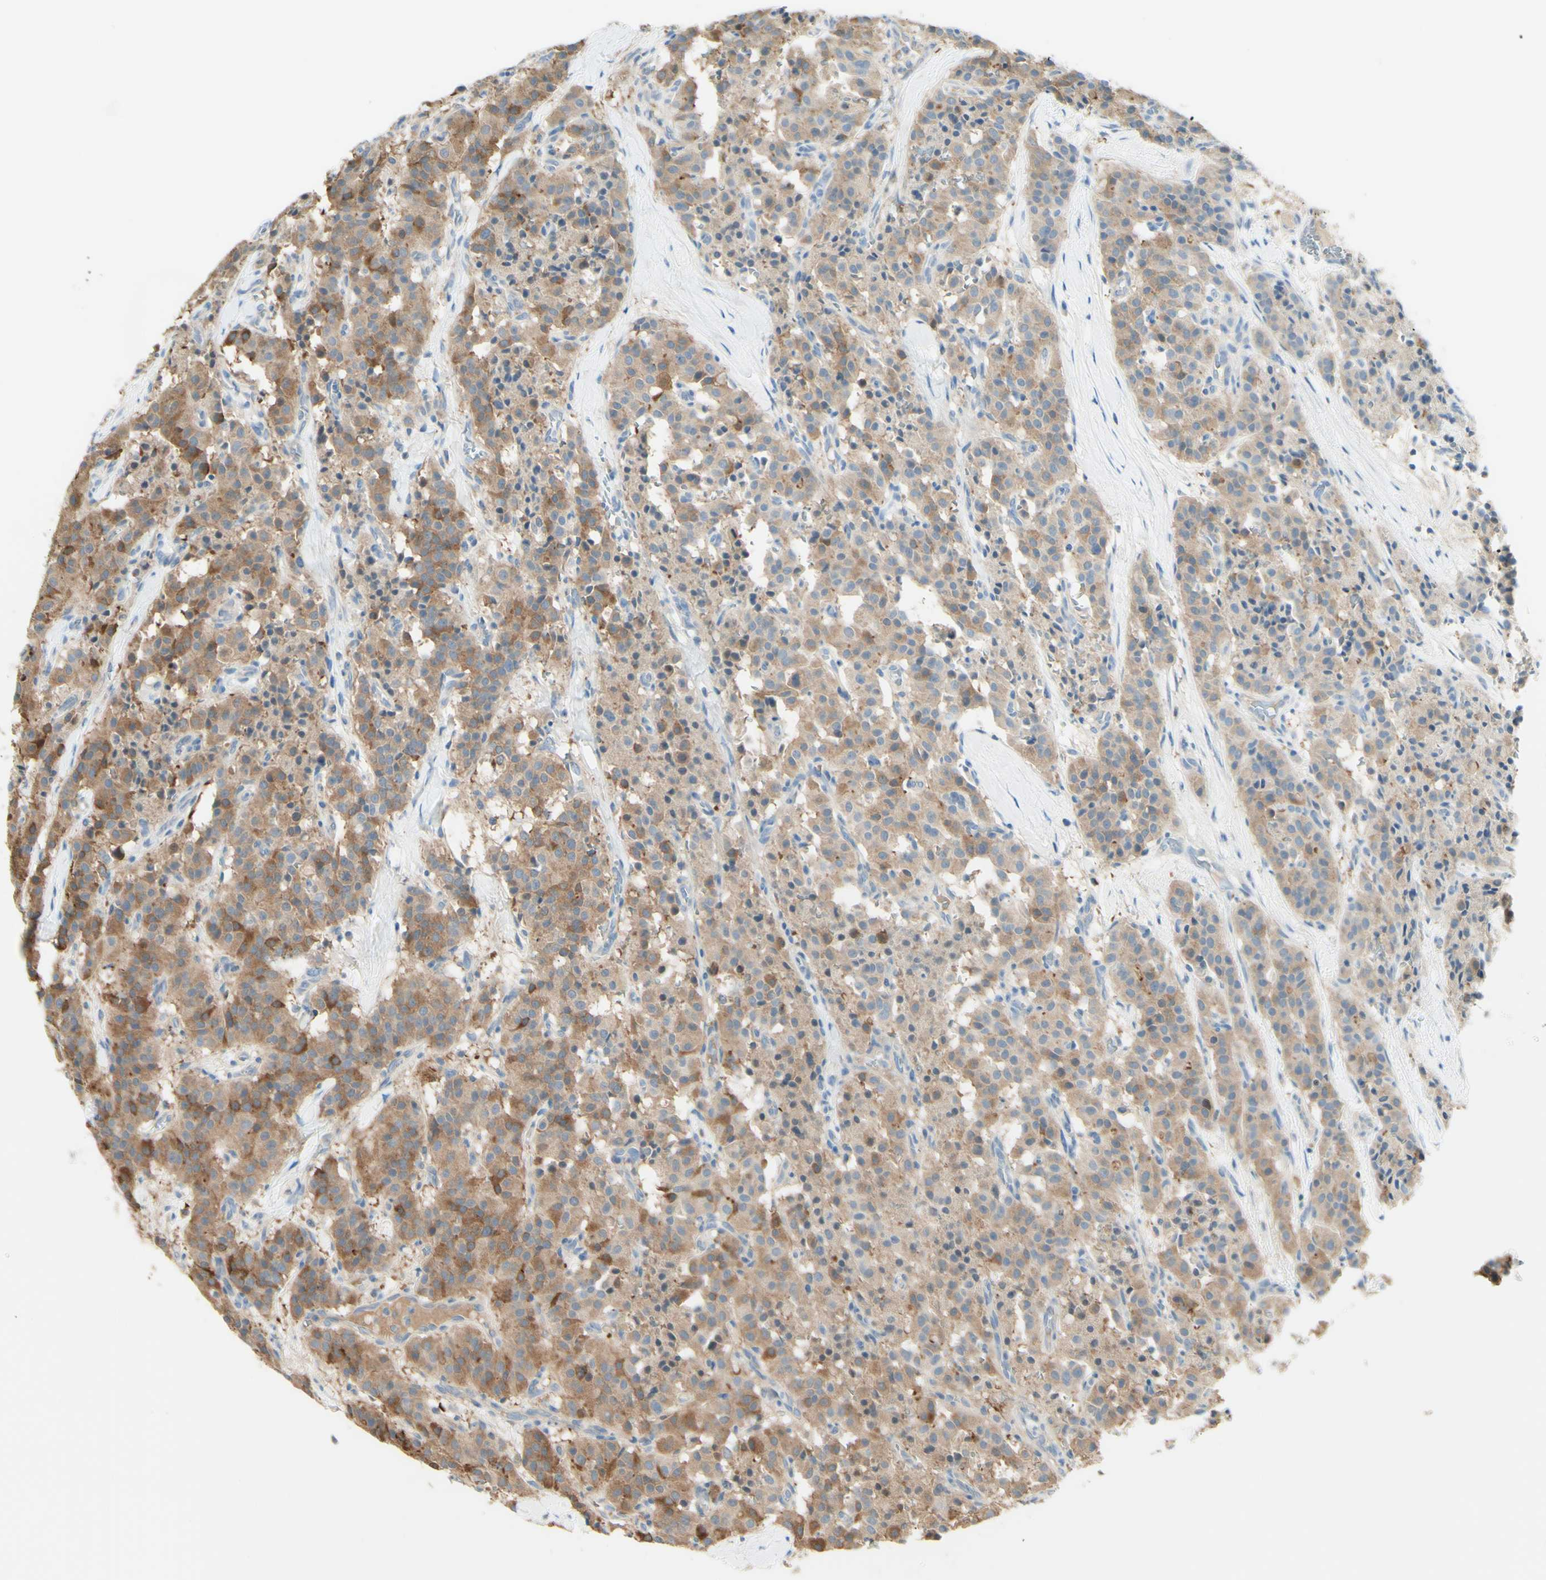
{"staining": {"intensity": "moderate", "quantity": ">75%", "location": "cytoplasmic/membranous"}, "tissue": "carcinoid", "cell_type": "Tumor cells", "image_type": "cancer", "snomed": [{"axis": "morphology", "description": "Carcinoid, malignant, NOS"}, {"axis": "topography", "description": "Lung"}], "caption": "High-magnification brightfield microscopy of carcinoid stained with DAB (3,3'-diaminobenzidine) (brown) and counterstained with hematoxylin (blue). tumor cells exhibit moderate cytoplasmic/membranous staining is present in approximately>75% of cells.", "gene": "MTM1", "patient": {"sex": "male", "age": 30}}